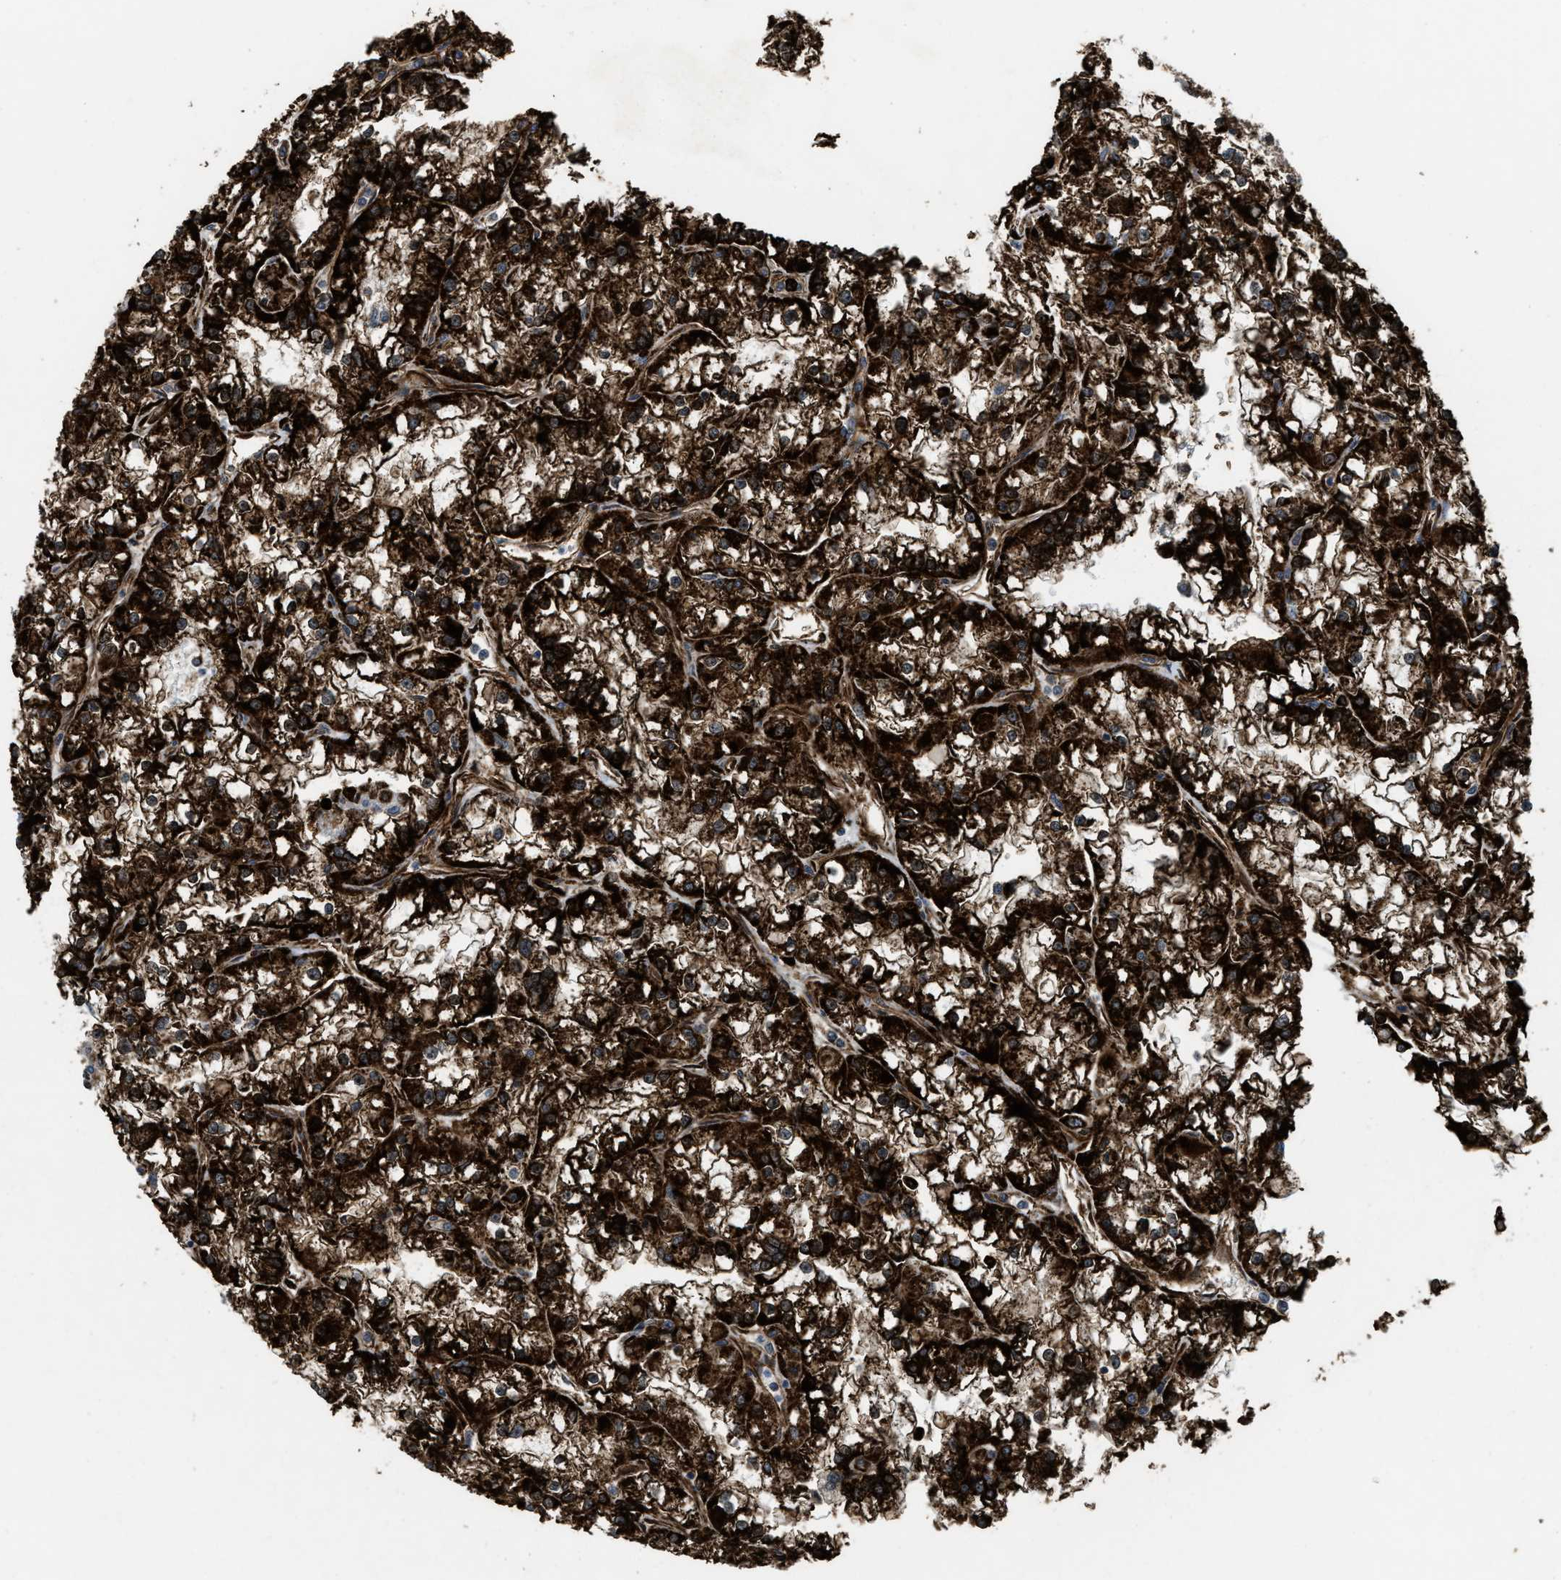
{"staining": {"intensity": "strong", "quantity": ">75%", "location": "cytoplasmic/membranous"}, "tissue": "renal cancer", "cell_type": "Tumor cells", "image_type": "cancer", "snomed": [{"axis": "morphology", "description": "Adenocarcinoma, NOS"}, {"axis": "topography", "description": "Kidney"}], "caption": "The immunohistochemical stain shows strong cytoplasmic/membranous positivity in tumor cells of renal cancer tissue.", "gene": "ZNF250", "patient": {"sex": "female", "age": 52}}